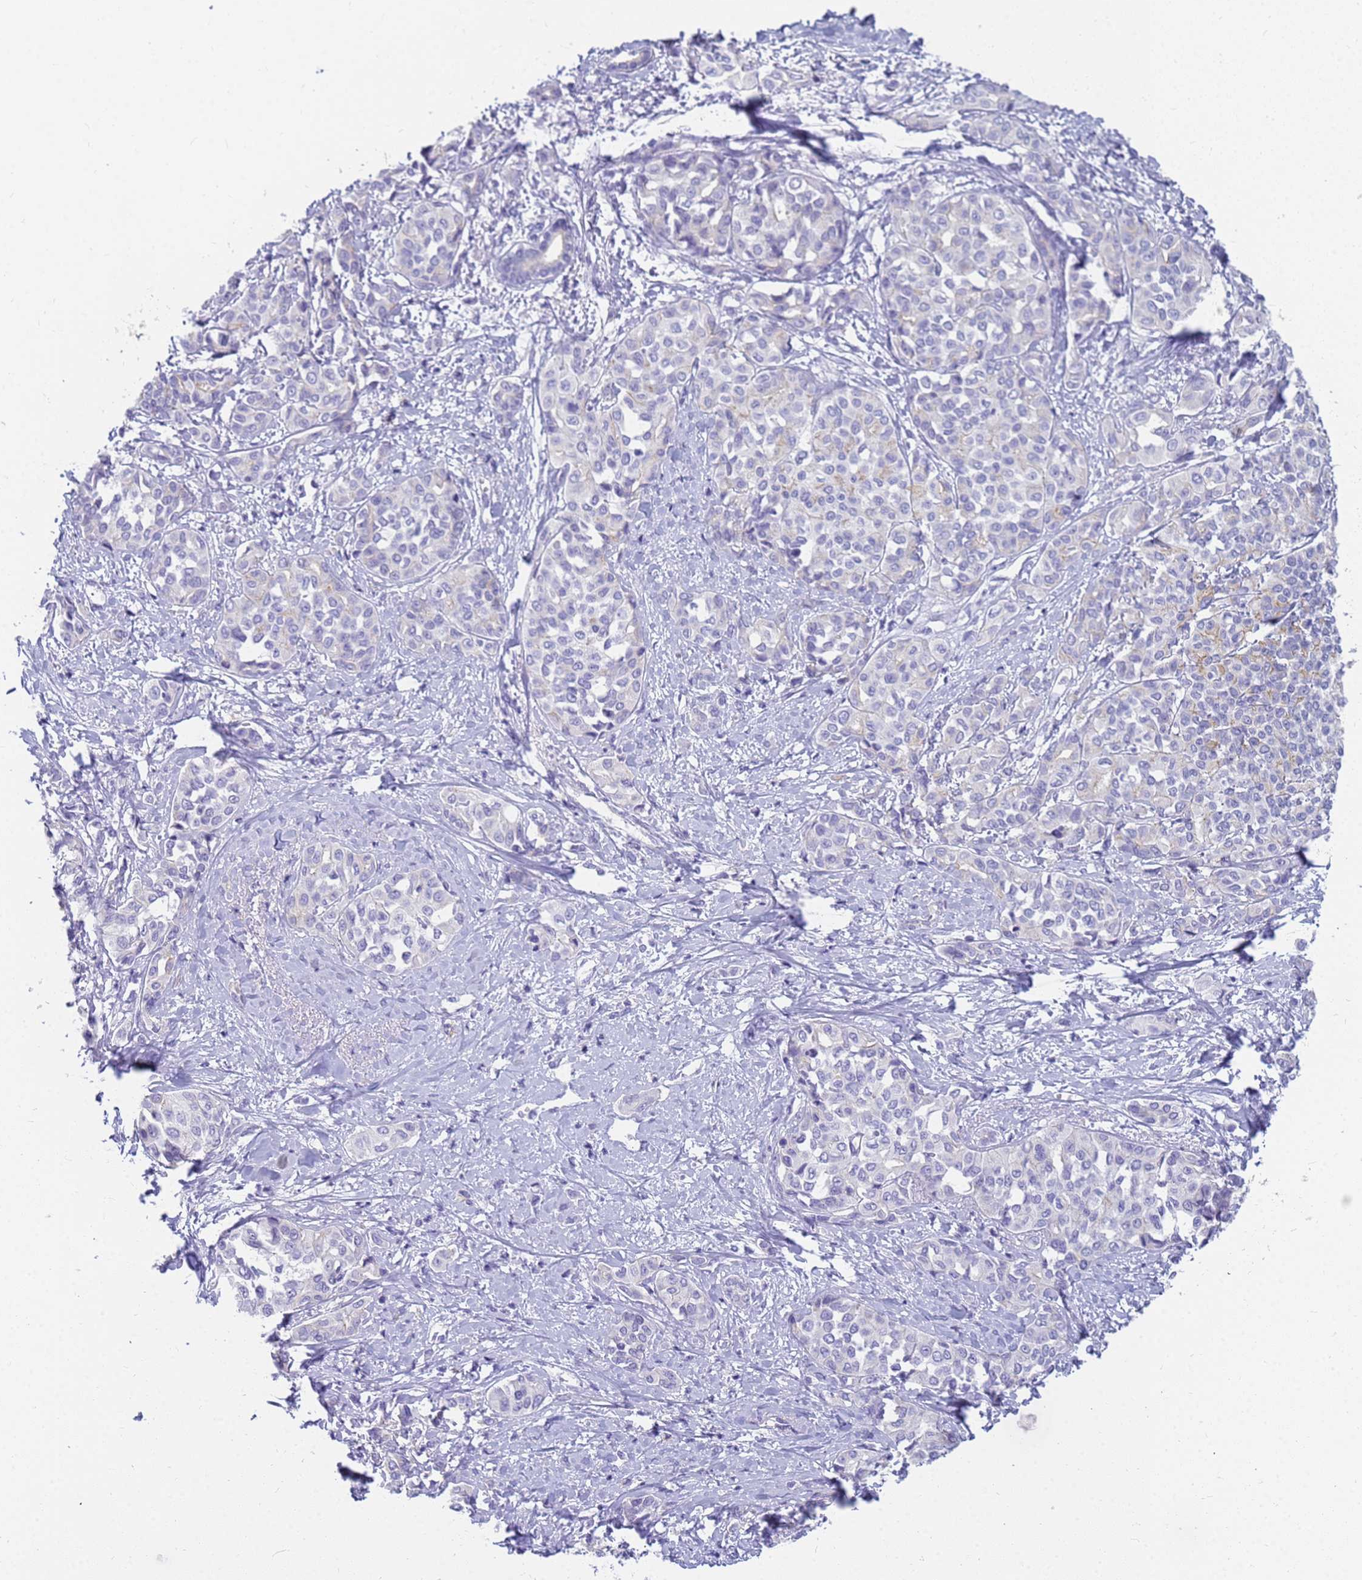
{"staining": {"intensity": "negative", "quantity": "none", "location": "none"}, "tissue": "liver cancer", "cell_type": "Tumor cells", "image_type": "cancer", "snomed": [{"axis": "morphology", "description": "Cholangiocarcinoma"}, {"axis": "topography", "description": "Liver"}], "caption": "High power microscopy histopathology image of an IHC micrograph of liver cancer, revealing no significant positivity in tumor cells.", "gene": "RNASE2", "patient": {"sex": "female", "age": 77}}